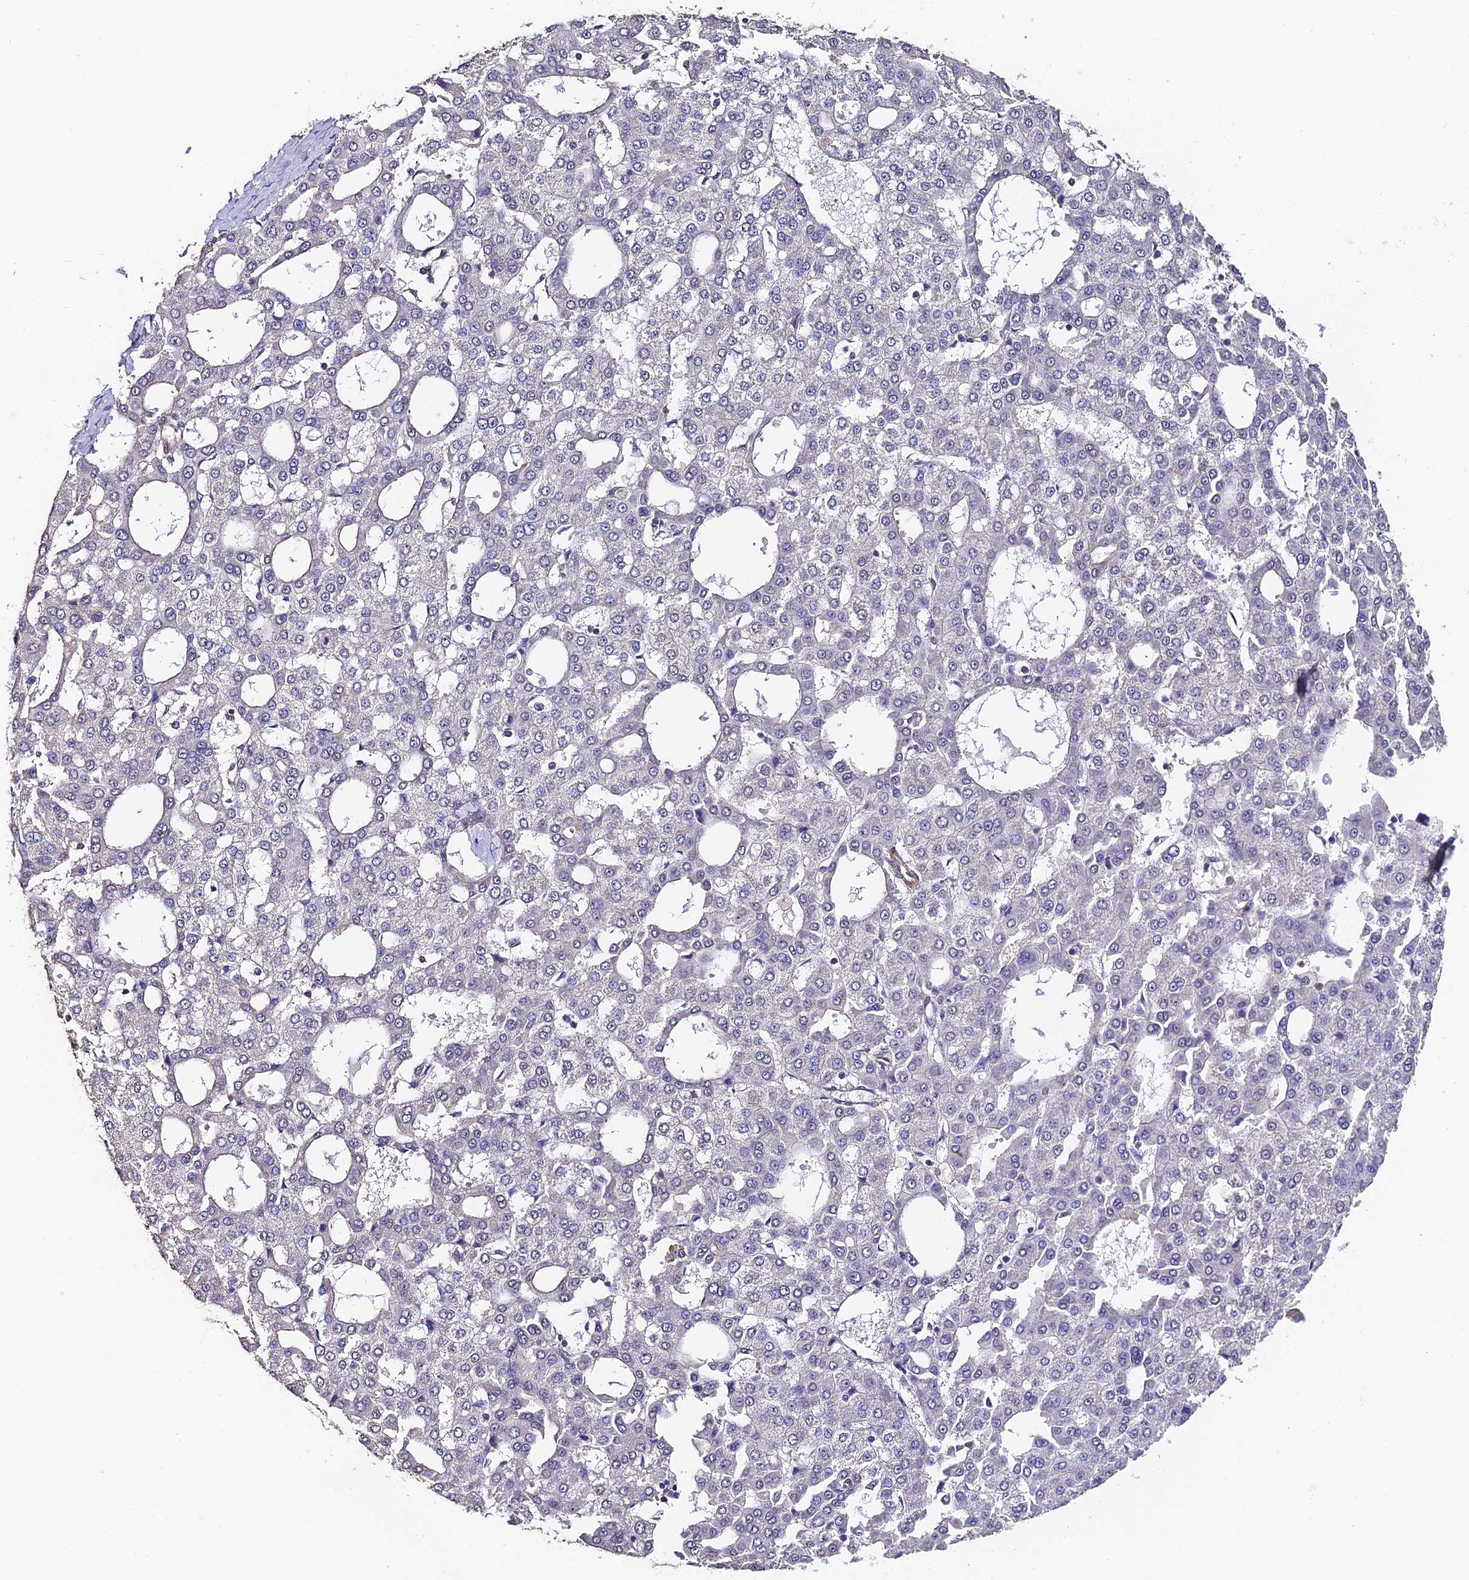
{"staining": {"intensity": "negative", "quantity": "none", "location": "none"}, "tissue": "liver cancer", "cell_type": "Tumor cells", "image_type": "cancer", "snomed": [{"axis": "morphology", "description": "Carcinoma, Hepatocellular, NOS"}, {"axis": "topography", "description": "Liver"}], "caption": "Tumor cells are negative for protein expression in human liver hepatocellular carcinoma.", "gene": "SLC11A1", "patient": {"sex": "male", "age": 47}}